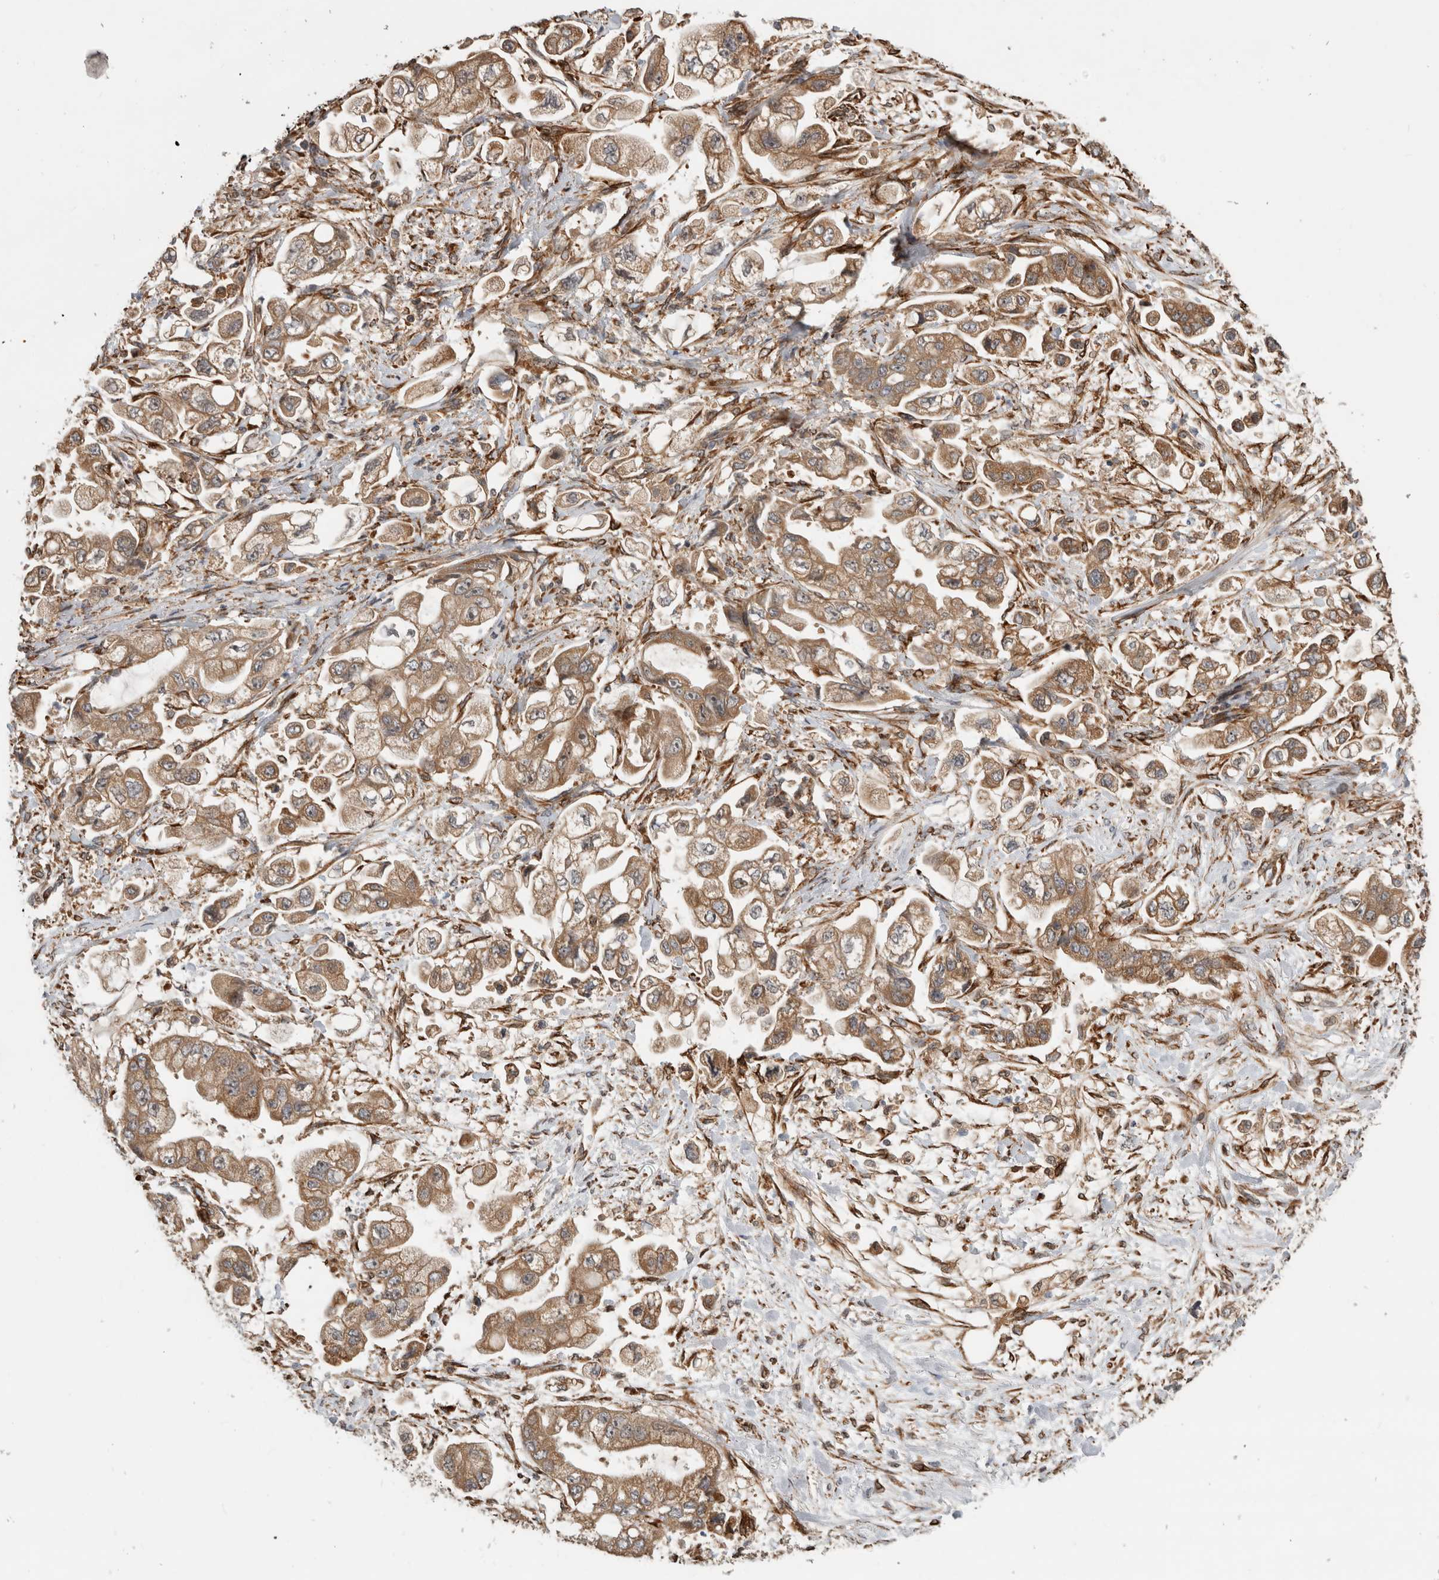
{"staining": {"intensity": "moderate", "quantity": ">75%", "location": "cytoplasmic/membranous"}, "tissue": "stomach cancer", "cell_type": "Tumor cells", "image_type": "cancer", "snomed": [{"axis": "morphology", "description": "Adenocarcinoma, NOS"}, {"axis": "topography", "description": "Stomach"}], "caption": "IHC histopathology image of human stomach adenocarcinoma stained for a protein (brown), which displays medium levels of moderate cytoplasmic/membranous positivity in approximately >75% of tumor cells.", "gene": "TUBD1", "patient": {"sex": "male", "age": 62}}